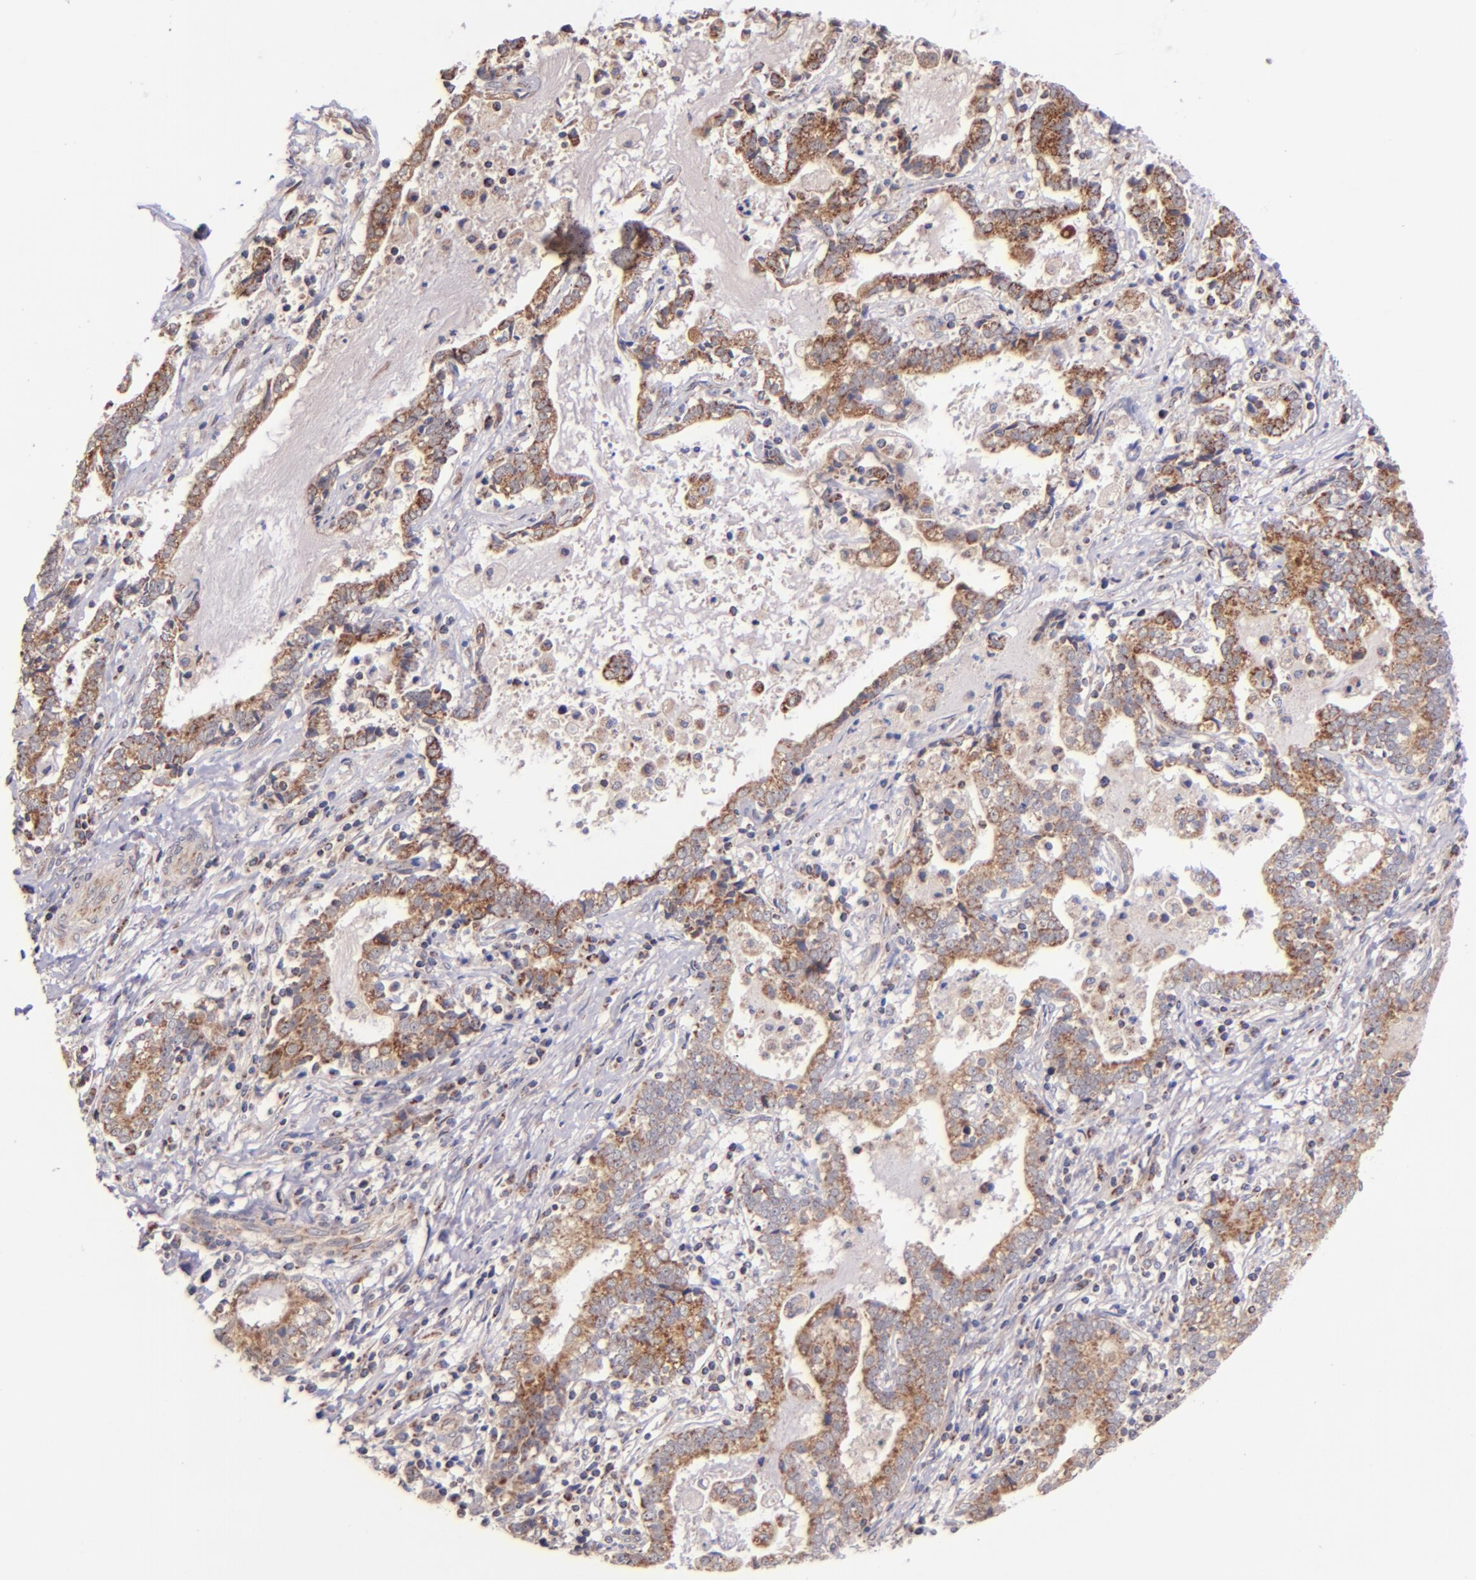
{"staining": {"intensity": "moderate", "quantity": ">75%", "location": "cytoplasmic/membranous"}, "tissue": "liver cancer", "cell_type": "Tumor cells", "image_type": "cancer", "snomed": [{"axis": "morphology", "description": "Cholangiocarcinoma"}, {"axis": "topography", "description": "Liver"}], "caption": "A brown stain labels moderate cytoplasmic/membranous expression of a protein in cholangiocarcinoma (liver) tumor cells.", "gene": "SHC1", "patient": {"sex": "male", "age": 57}}